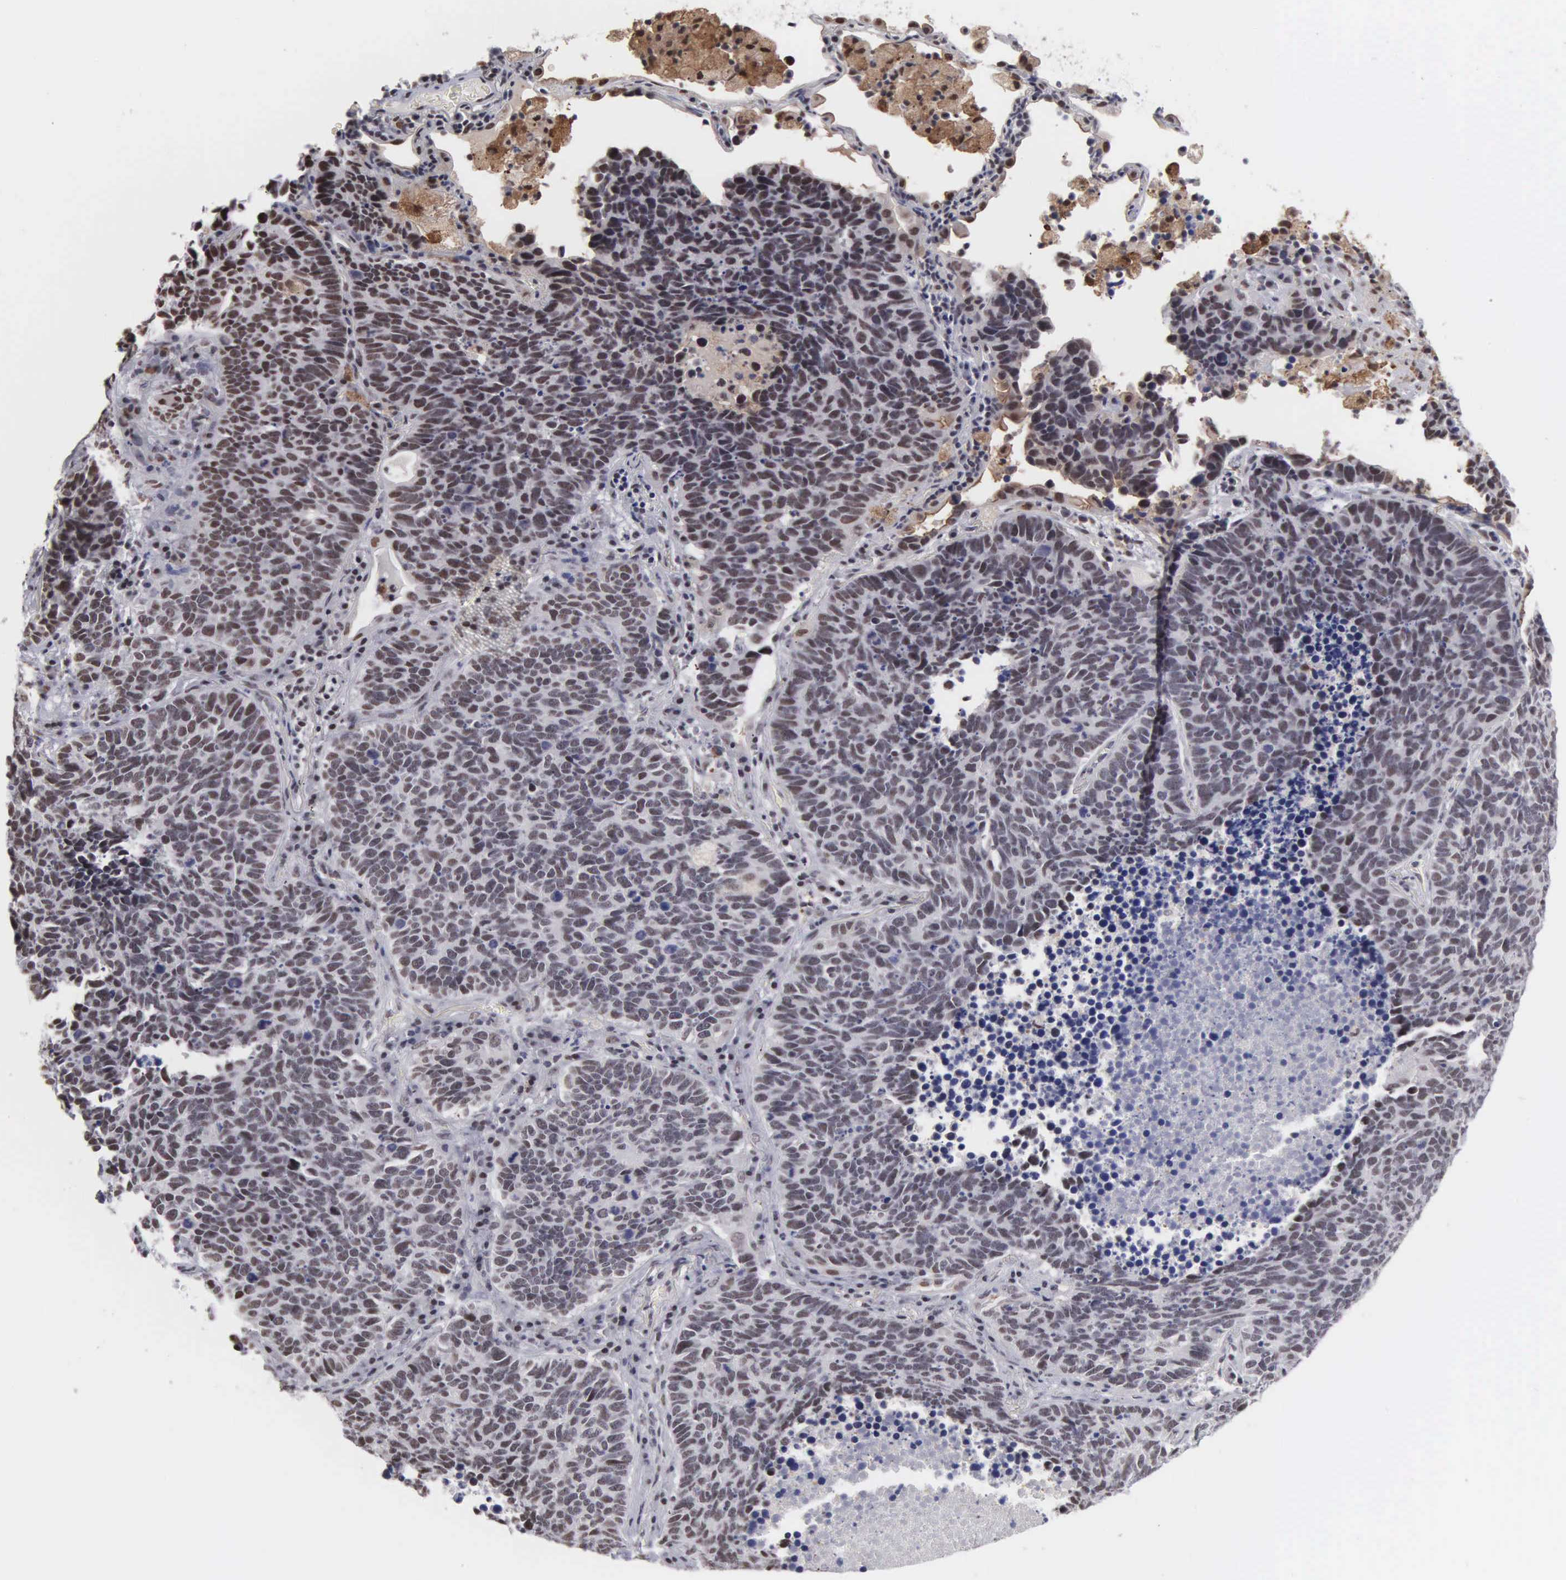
{"staining": {"intensity": "negative", "quantity": "none", "location": "none"}, "tissue": "lung cancer", "cell_type": "Tumor cells", "image_type": "cancer", "snomed": [{"axis": "morphology", "description": "Neoplasm, malignant, NOS"}, {"axis": "topography", "description": "Lung"}], "caption": "Tumor cells are negative for brown protein staining in lung cancer.", "gene": "KIAA0586", "patient": {"sex": "female", "age": 75}}